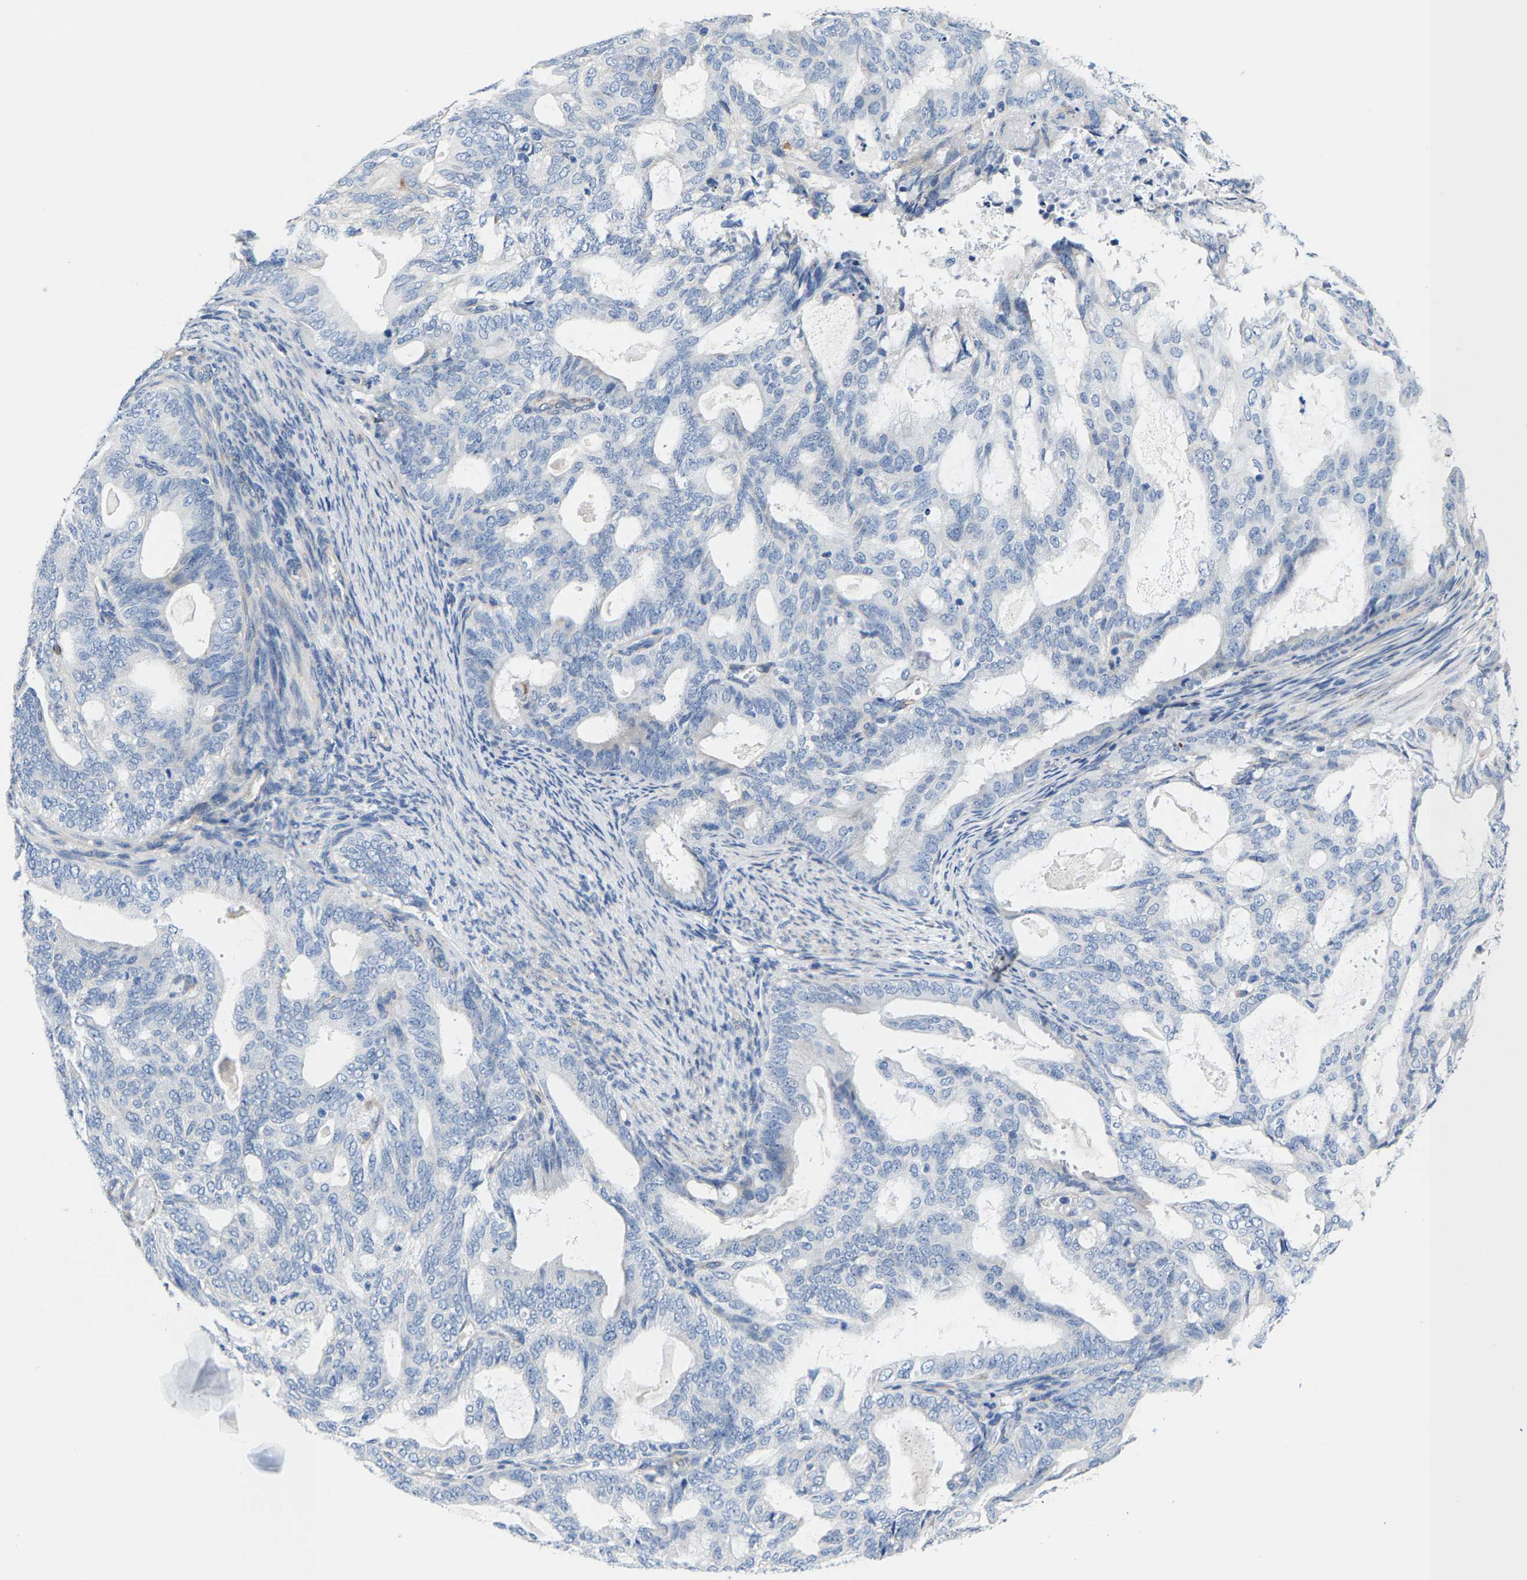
{"staining": {"intensity": "negative", "quantity": "none", "location": "none"}, "tissue": "endometrial cancer", "cell_type": "Tumor cells", "image_type": "cancer", "snomed": [{"axis": "morphology", "description": "Adenocarcinoma, NOS"}, {"axis": "topography", "description": "Endometrium"}], "caption": "Immunohistochemistry (IHC) photomicrograph of neoplastic tissue: adenocarcinoma (endometrial) stained with DAB demonstrates no significant protein positivity in tumor cells.", "gene": "DSCAM", "patient": {"sex": "female", "age": 58}}